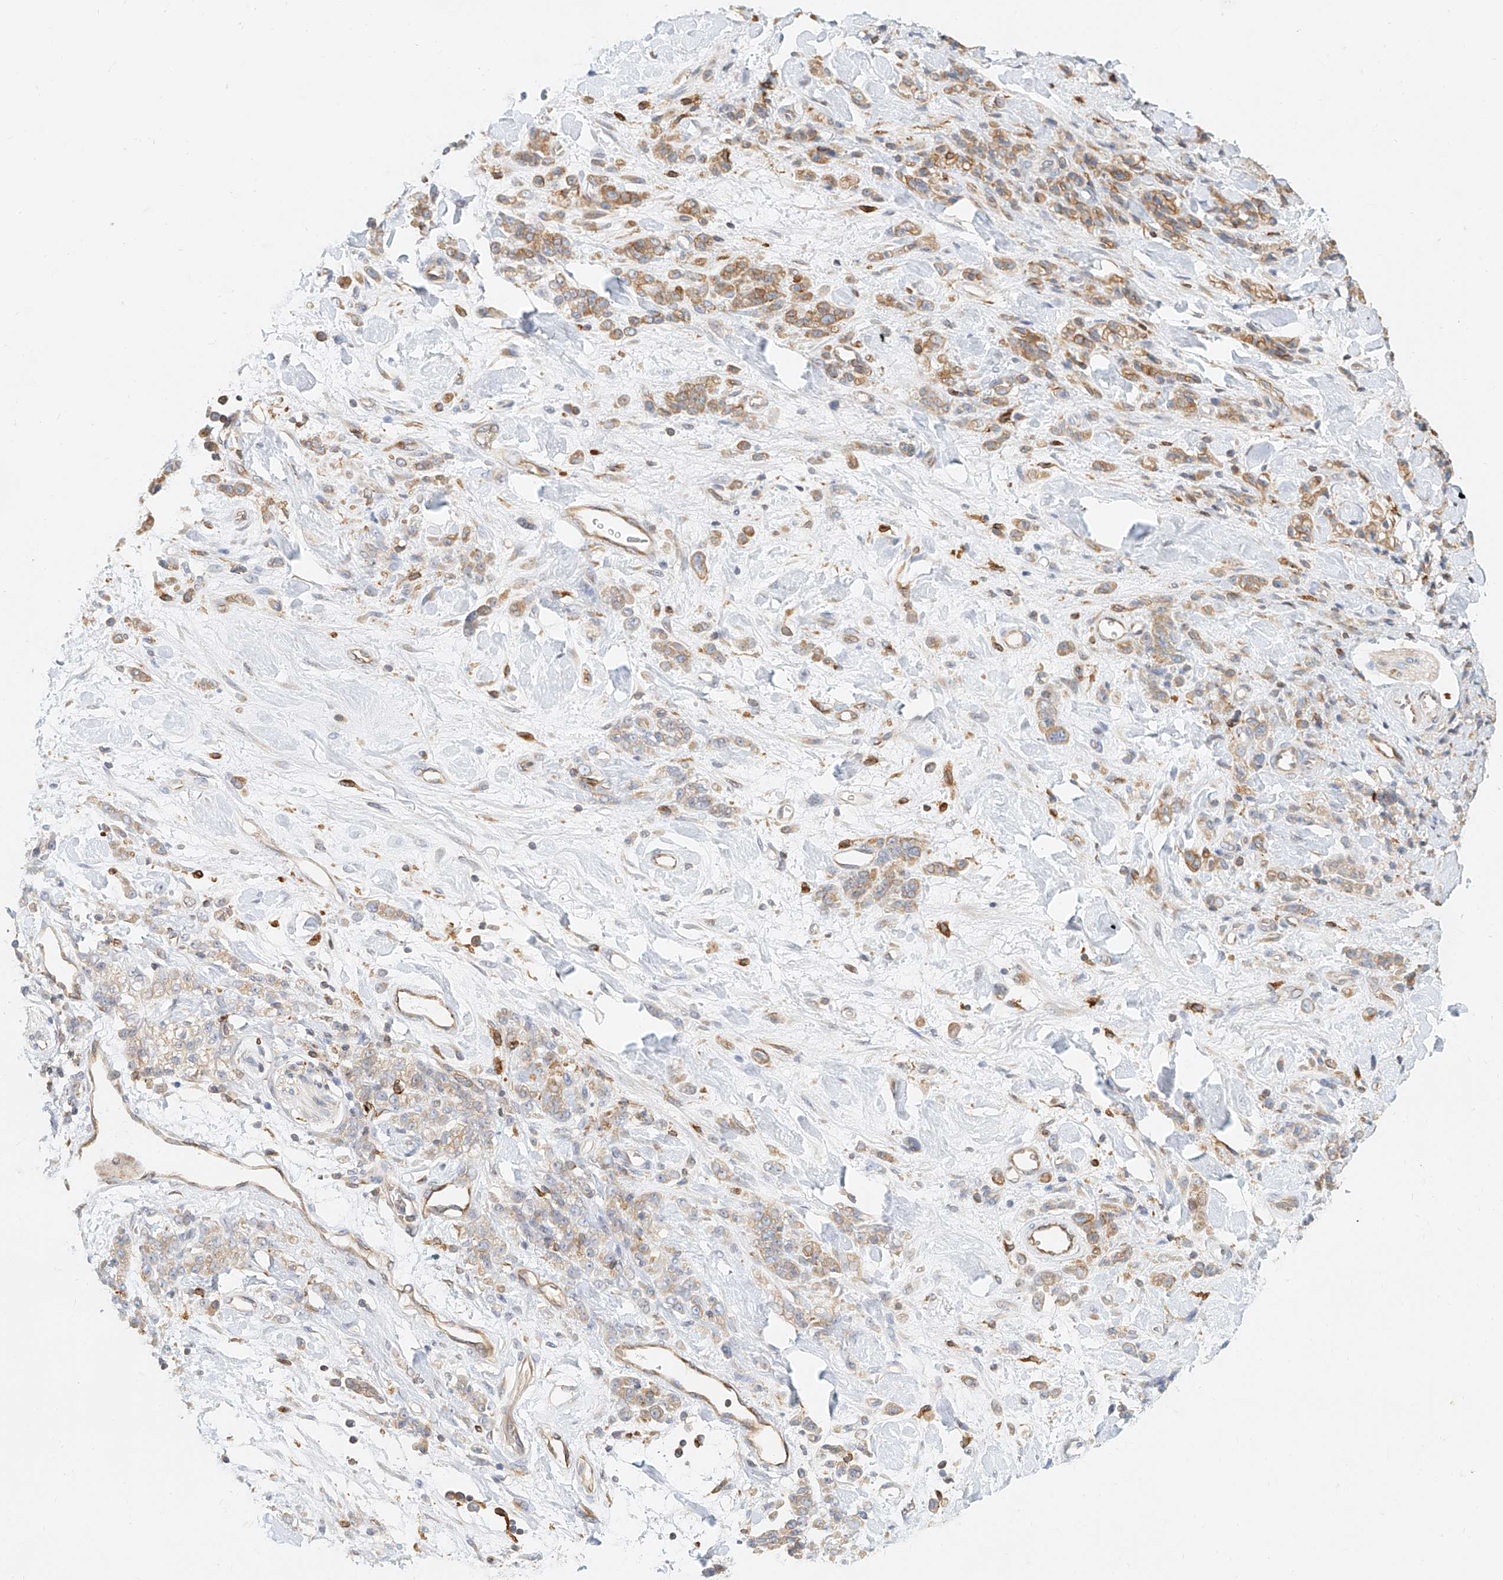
{"staining": {"intensity": "moderate", "quantity": ">75%", "location": "cytoplasmic/membranous"}, "tissue": "stomach cancer", "cell_type": "Tumor cells", "image_type": "cancer", "snomed": [{"axis": "morphology", "description": "Normal tissue, NOS"}, {"axis": "morphology", "description": "Adenocarcinoma, NOS"}, {"axis": "topography", "description": "Stomach"}], "caption": "Immunohistochemistry photomicrograph of neoplastic tissue: stomach cancer stained using immunohistochemistry shows medium levels of moderate protein expression localized specifically in the cytoplasmic/membranous of tumor cells, appearing as a cytoplasmic/membranous brown color.", "gene": "DHRS7", "patient": {"sex": "male", "age": 82}}